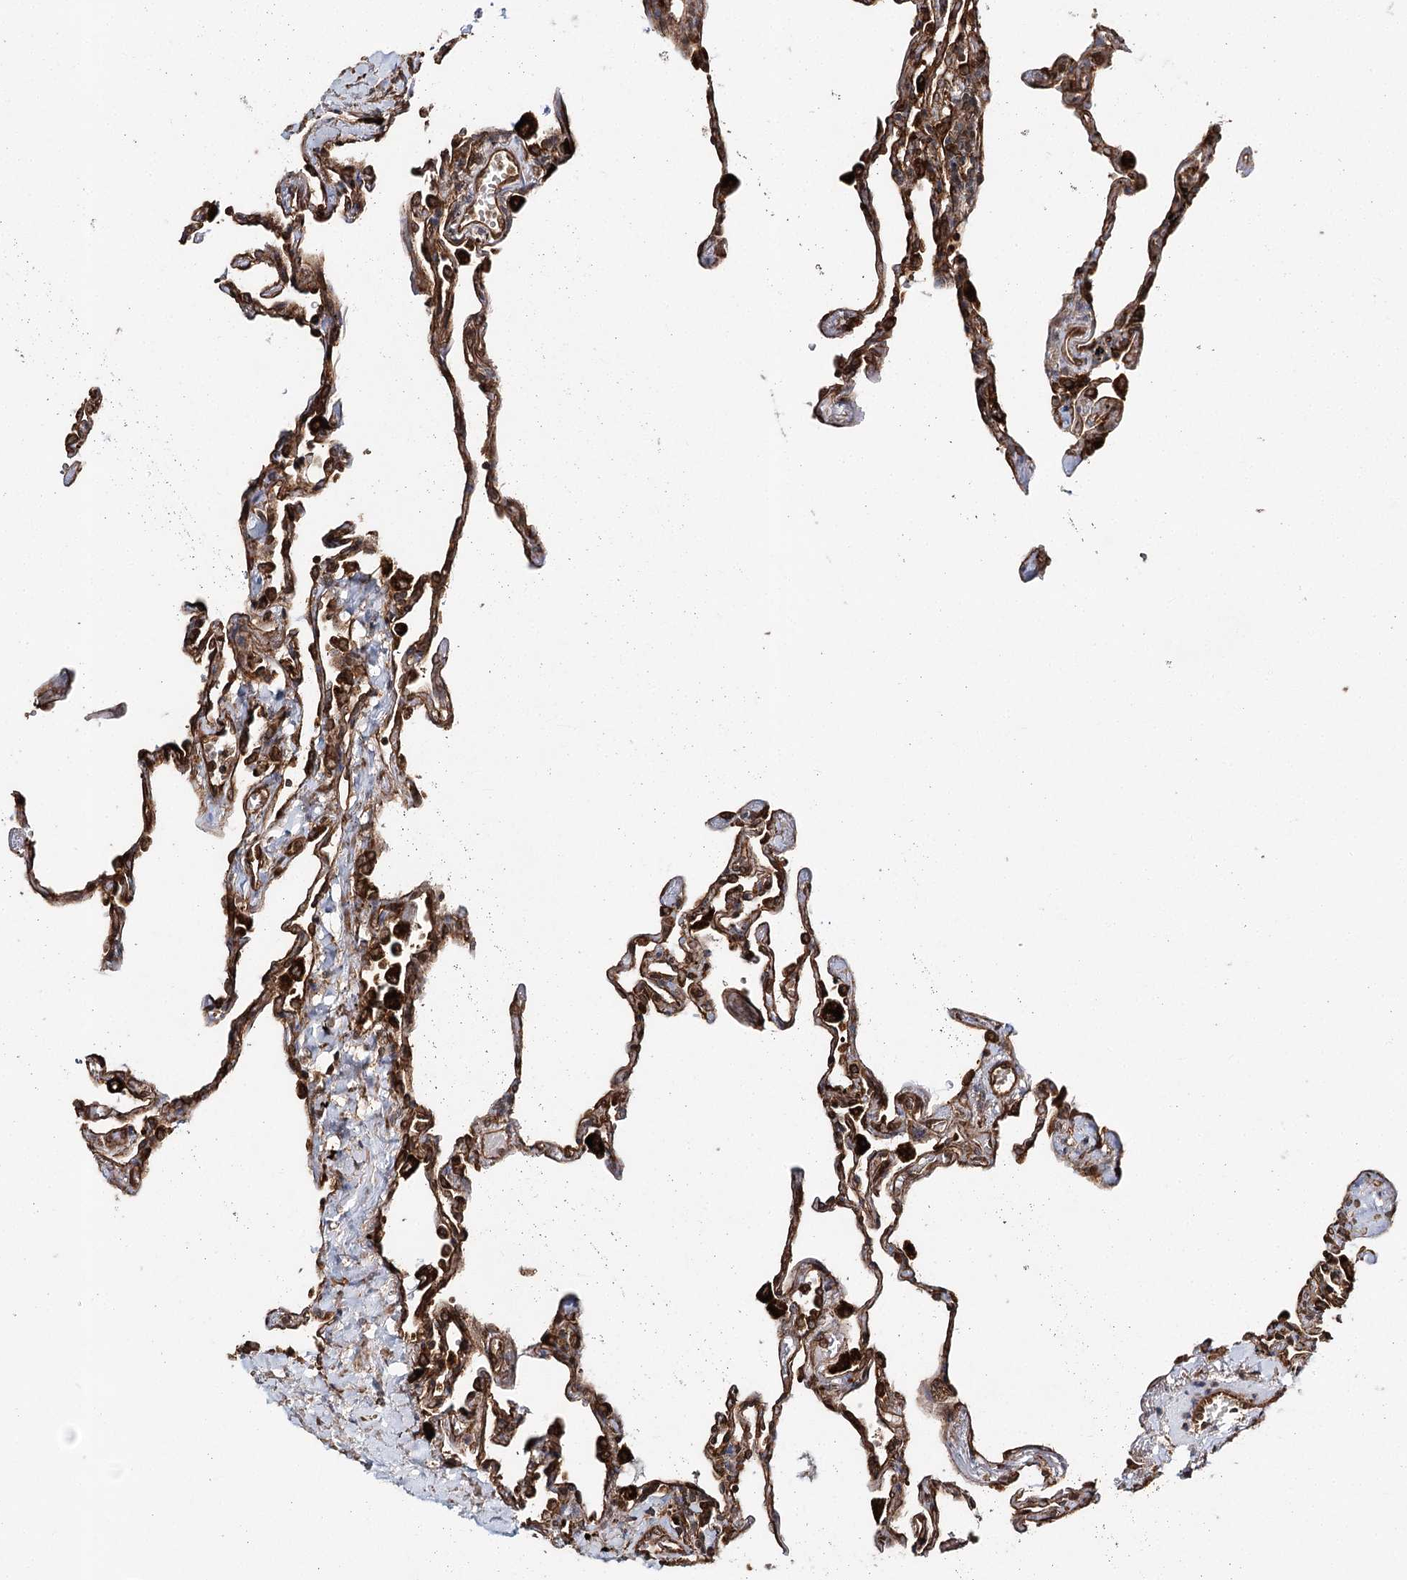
{"staining": {"intensity": "moderate", "quantity": ">75%", "location": "cytoplasmic/membranous,nuclear"}, "tissue": "lung", "cell_type": "Alveolar cells", "image_type": "normal", "snomed": [{"axis": "morphology", "description": "Normal tissue, NOS"}, {"axis": "topography", "description": "Lung"}], "caption": "This histopathology image reveals benign lung stained with immunohistochemistry (IHC) to label a protein in brown. The cytoplasmic/membranous,nuclear of alveolar cells show moderate positivity for the protein. Nuclei are counter-stained blue.", "gene": "DNAJB14", "patient": {"sex": "male", "age": 59}}